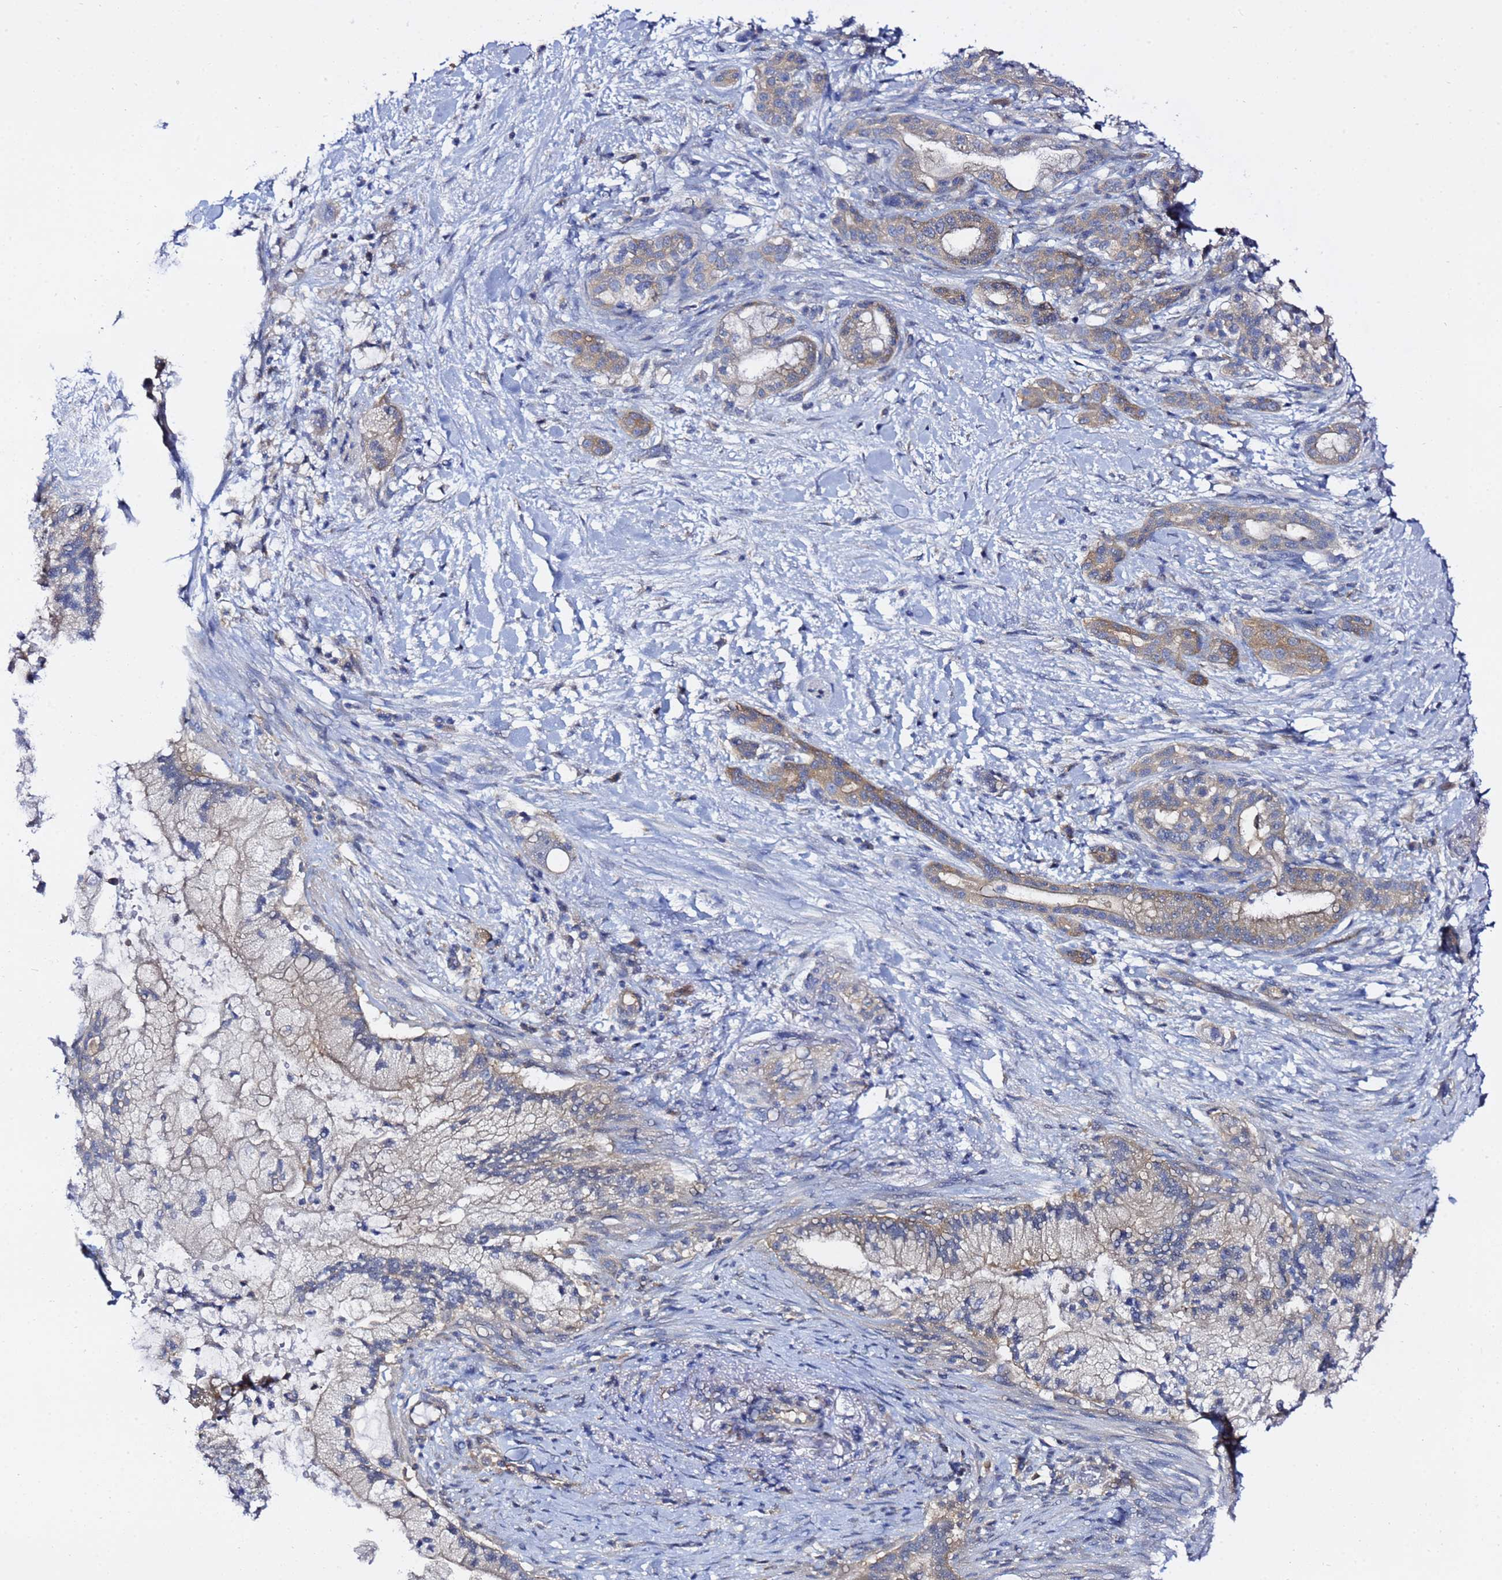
{"staining": {"intensity": "negative", "quantity": "none", "location": "none"}, "tissue": "pancreatic cancer", "cell_type": "Tumor cells", "image_type": "cancer", "snomed": [{"axis": "morphology", "description": "Adenocarcinoma, NOS"}, {"axis": "topography", "description": "Pancreas"}], "caption": "A histopathology image of pancreatic cancer stained for a protein demonstrates no brown staining in tumor cells.", "gene": "LENG1", "patient": {"sex": "male", "age": 44}}